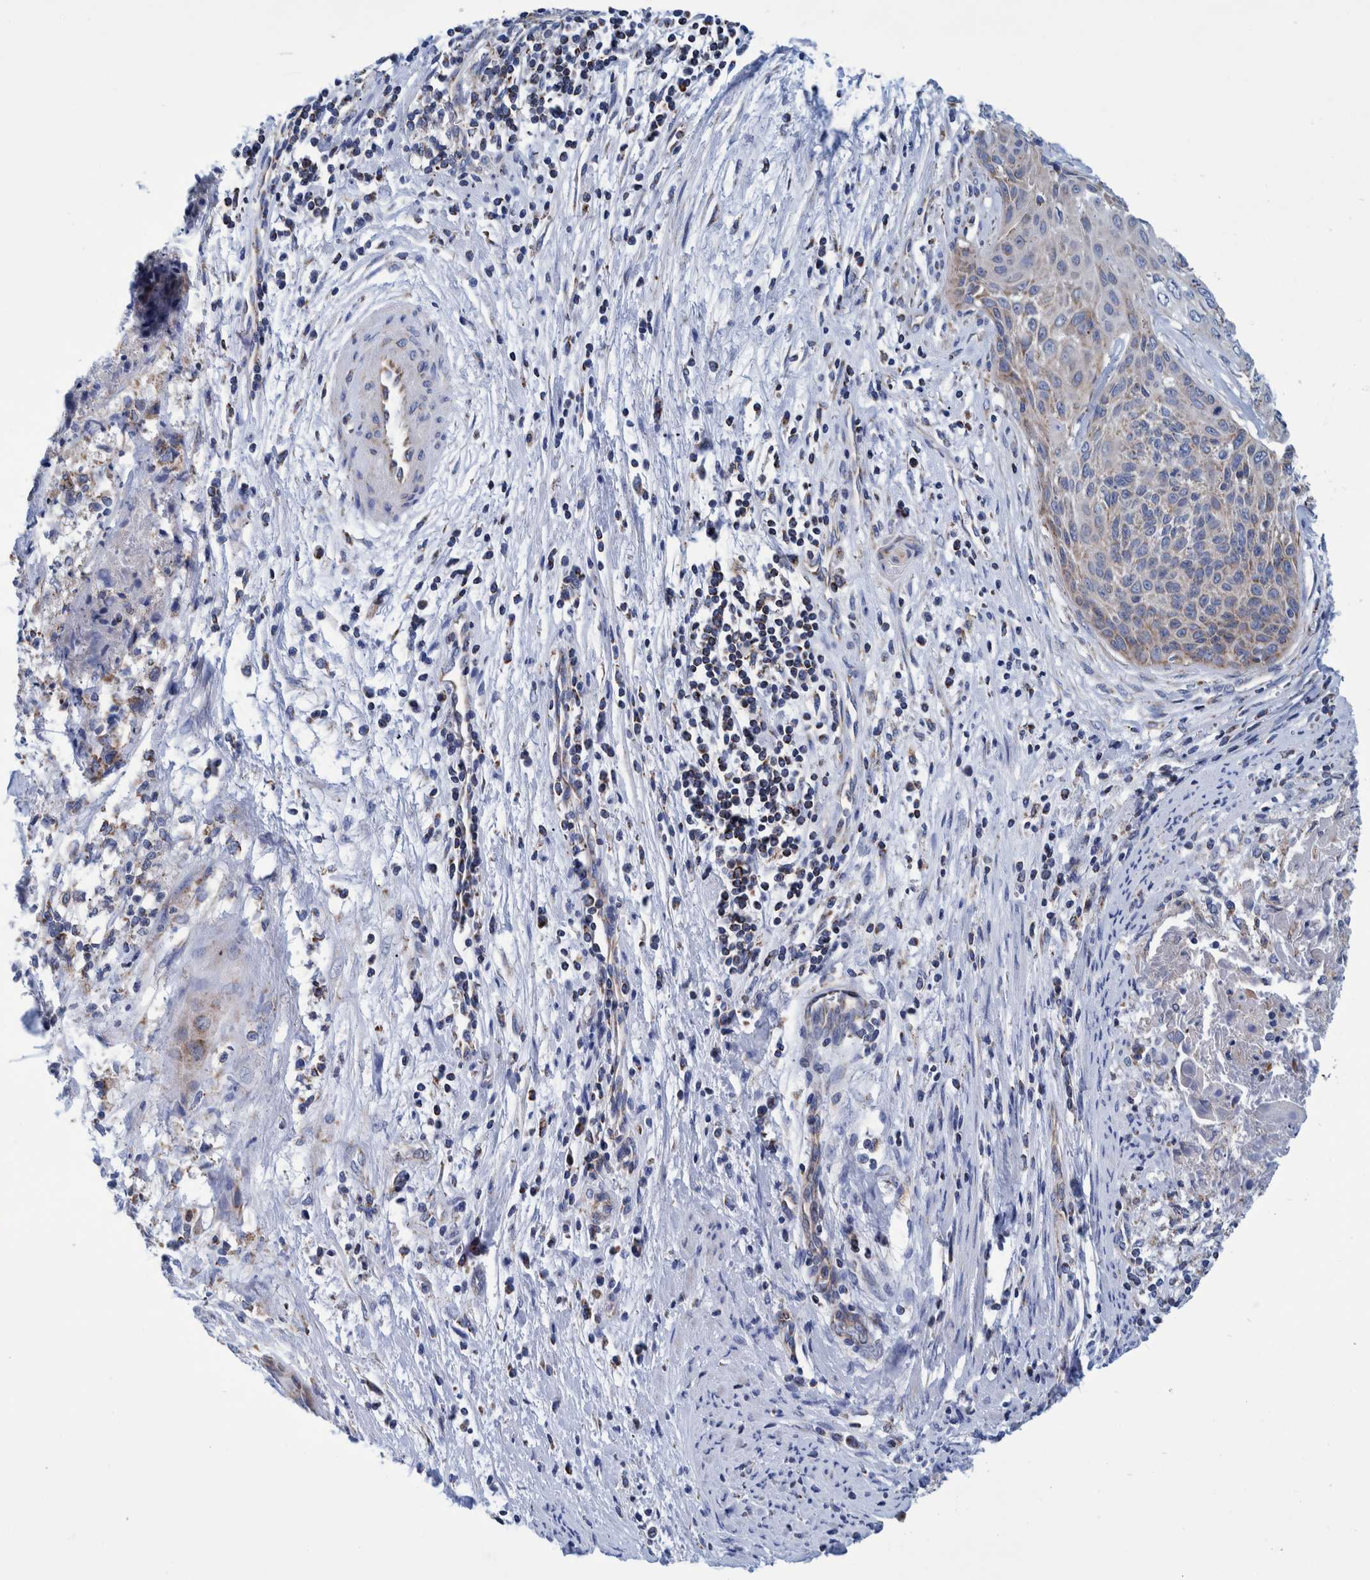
{"staining": {"intensity": "weak", "quantity": "<25%", "location": "cytoplasmic/membranous"}, "tissue": "cervical cancer", "cell_type": "Tumor cells", "image_type": "cancer", "snomed": [{"axis": "morphology", "description": "Squamous cell carcinoma, NOS"}, {"axis": "topography", "description": "Cervix"}], "caption": "A high-resolution image shows immunohistochemistry staining of cervical squamous cell carcinoma, which reveals no significant staining in tumor cells.", "gene": "BZW2", "patient": {"sex": "female", "age": 55}}